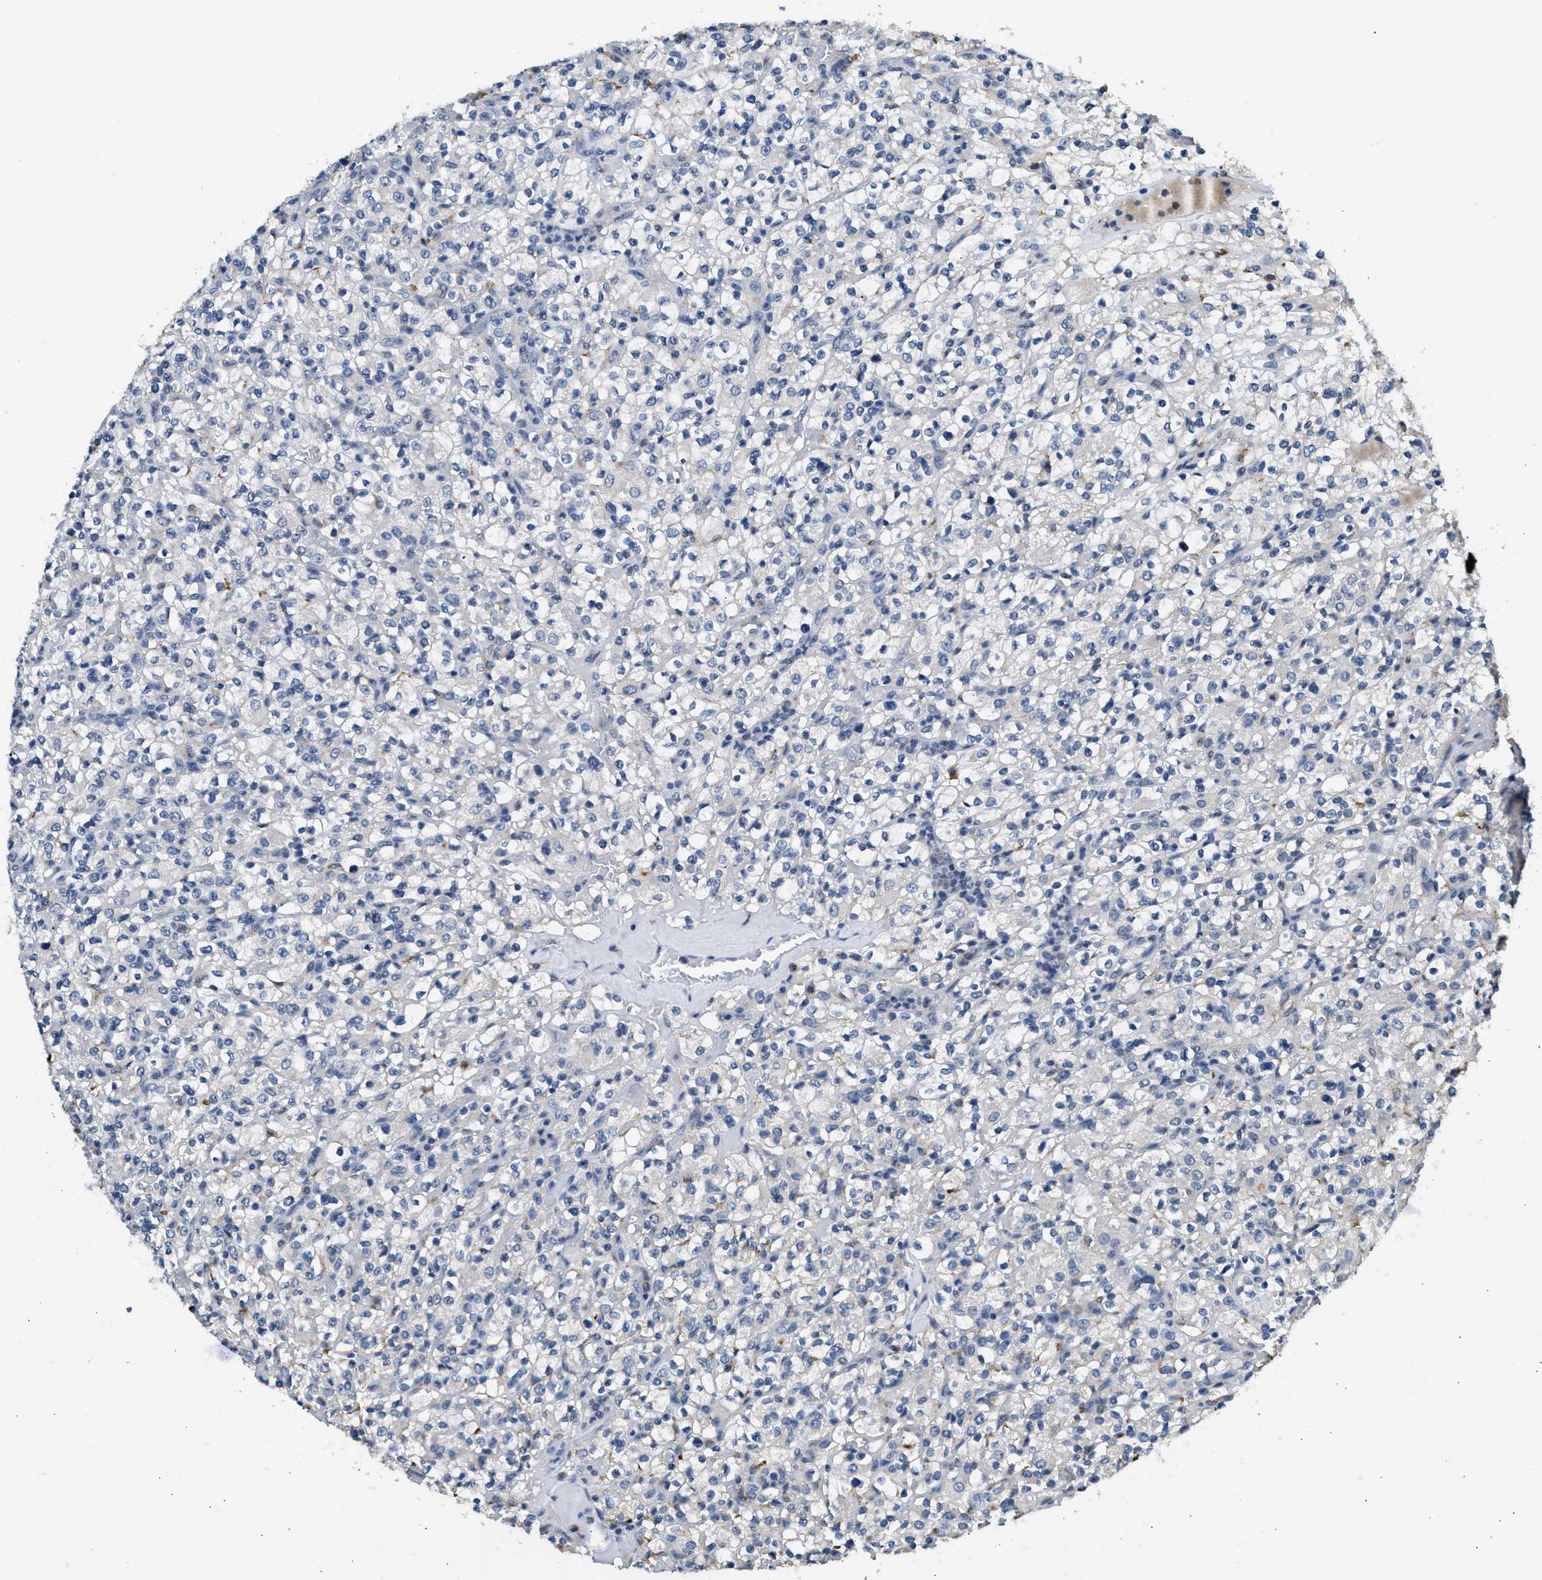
{"staining": {"intensity": "negative", "quantity": "none", "location": "none"}, "tissue": "renal cancer", "cell_type": "Tumor cells", "image_type": "cancer", "snomed": [{"axis": "morphology", "description": "Normal tissue, NOS"}, {"axis": "morphology", "description": "Adenocarcinoma, NOS"}, {"axis": "topography", "description": "Kidney"}], "caption": "The photomicrograph reveals no staining of tumor cells in renal cancer.", "gene": "LRP1", "patient": {"sex": "female", "age": 72}}